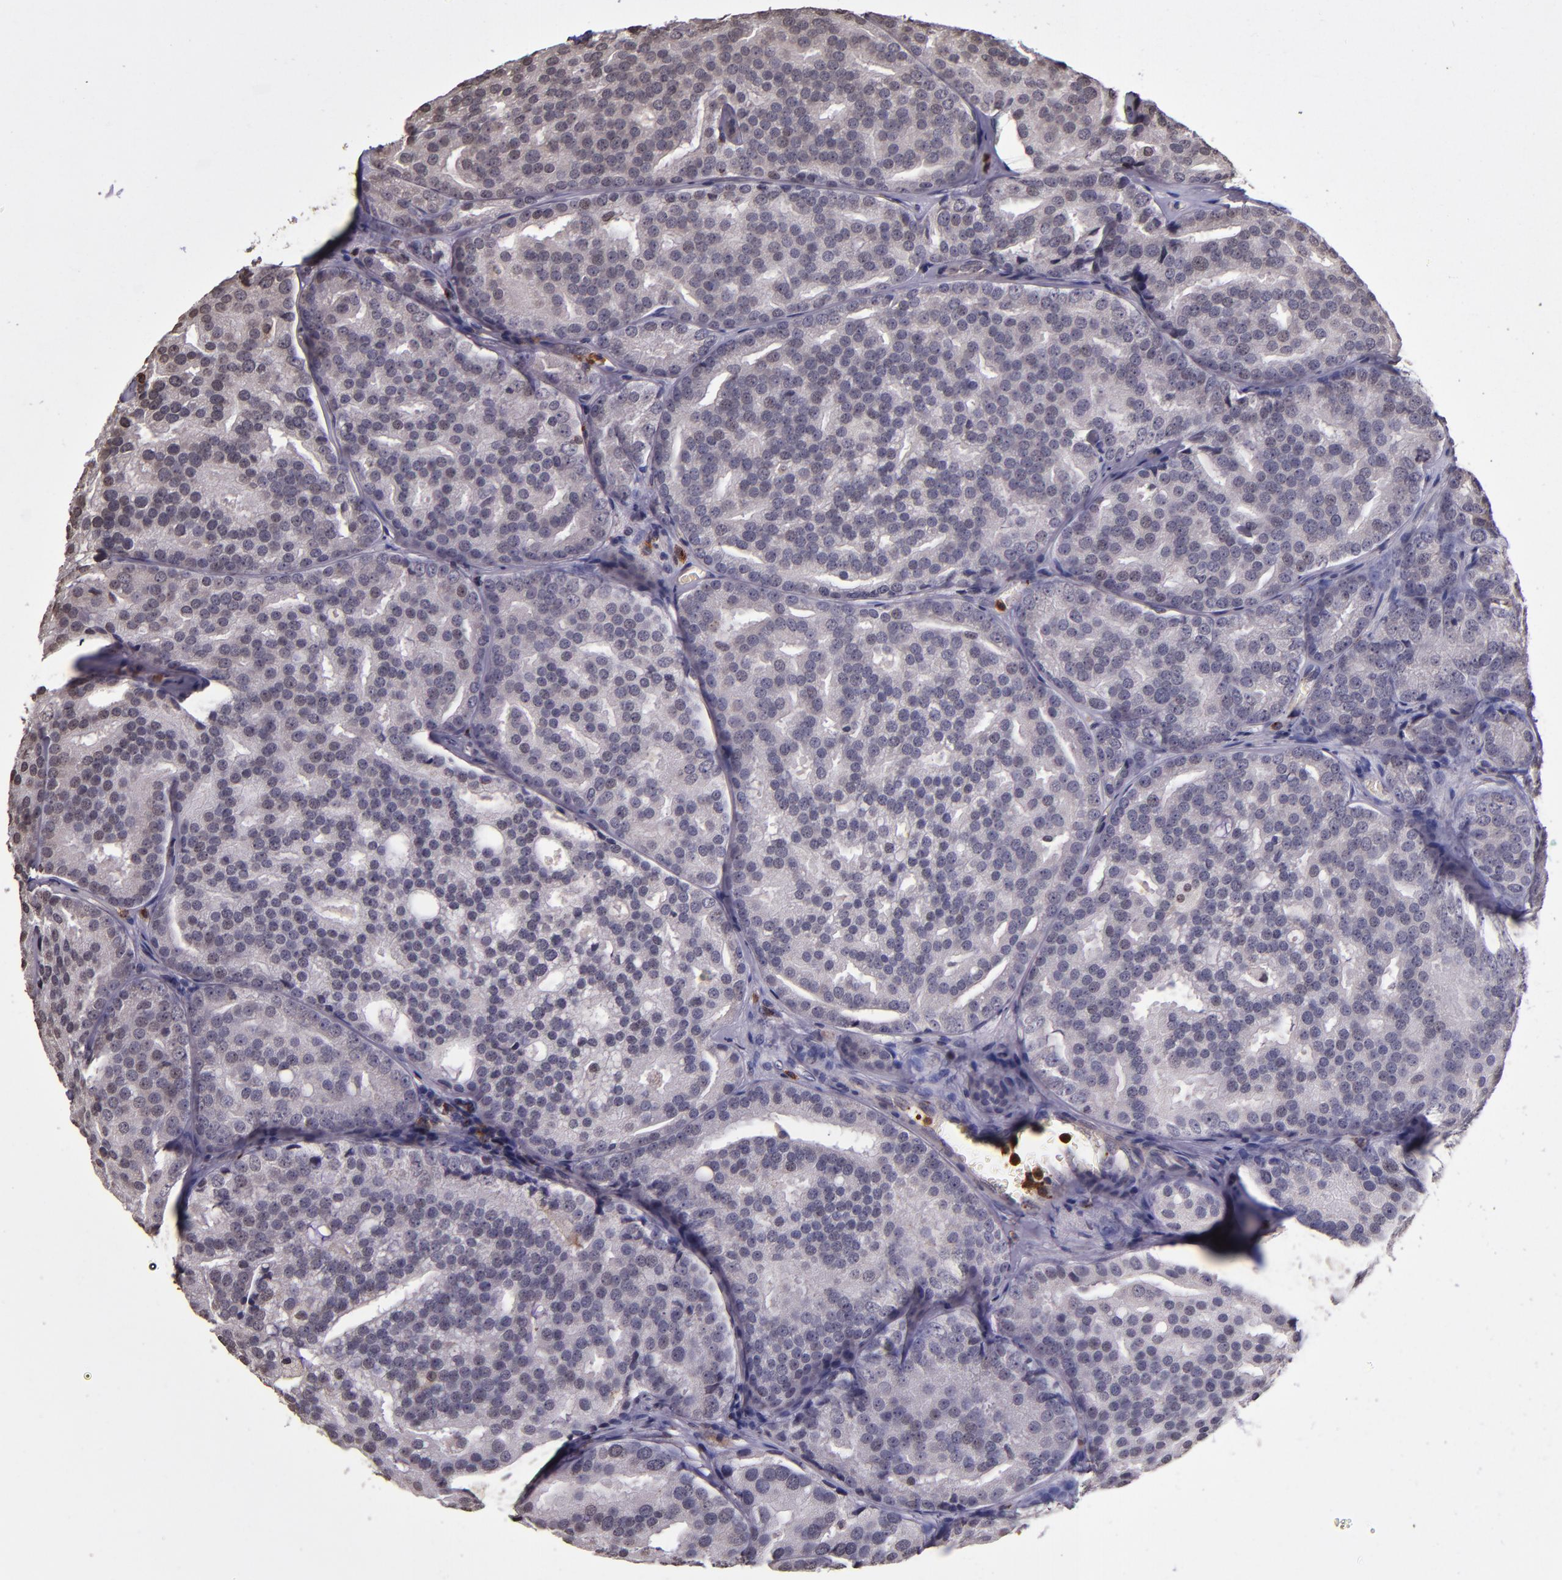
{"staining": {"intensity": "negative", "quantity": "none", "location": "none"}, "tissue": "prostate cancer", "cell_type": "Tumor cells", "image_type": "cancer", "snomed": [{"axis": "morphology", "description": "Adenocarcinoma, High grade"}, {"axis": "topography", "description": "Prostate"}], "caption": "Tumor cells are negative for protein expression in human prostate cancer (adenocarcinoma (high-grade)). Nuclei are stained in blue.", "gene": "SLC2A3", "patient": {"sex": "male", "age": 64}}